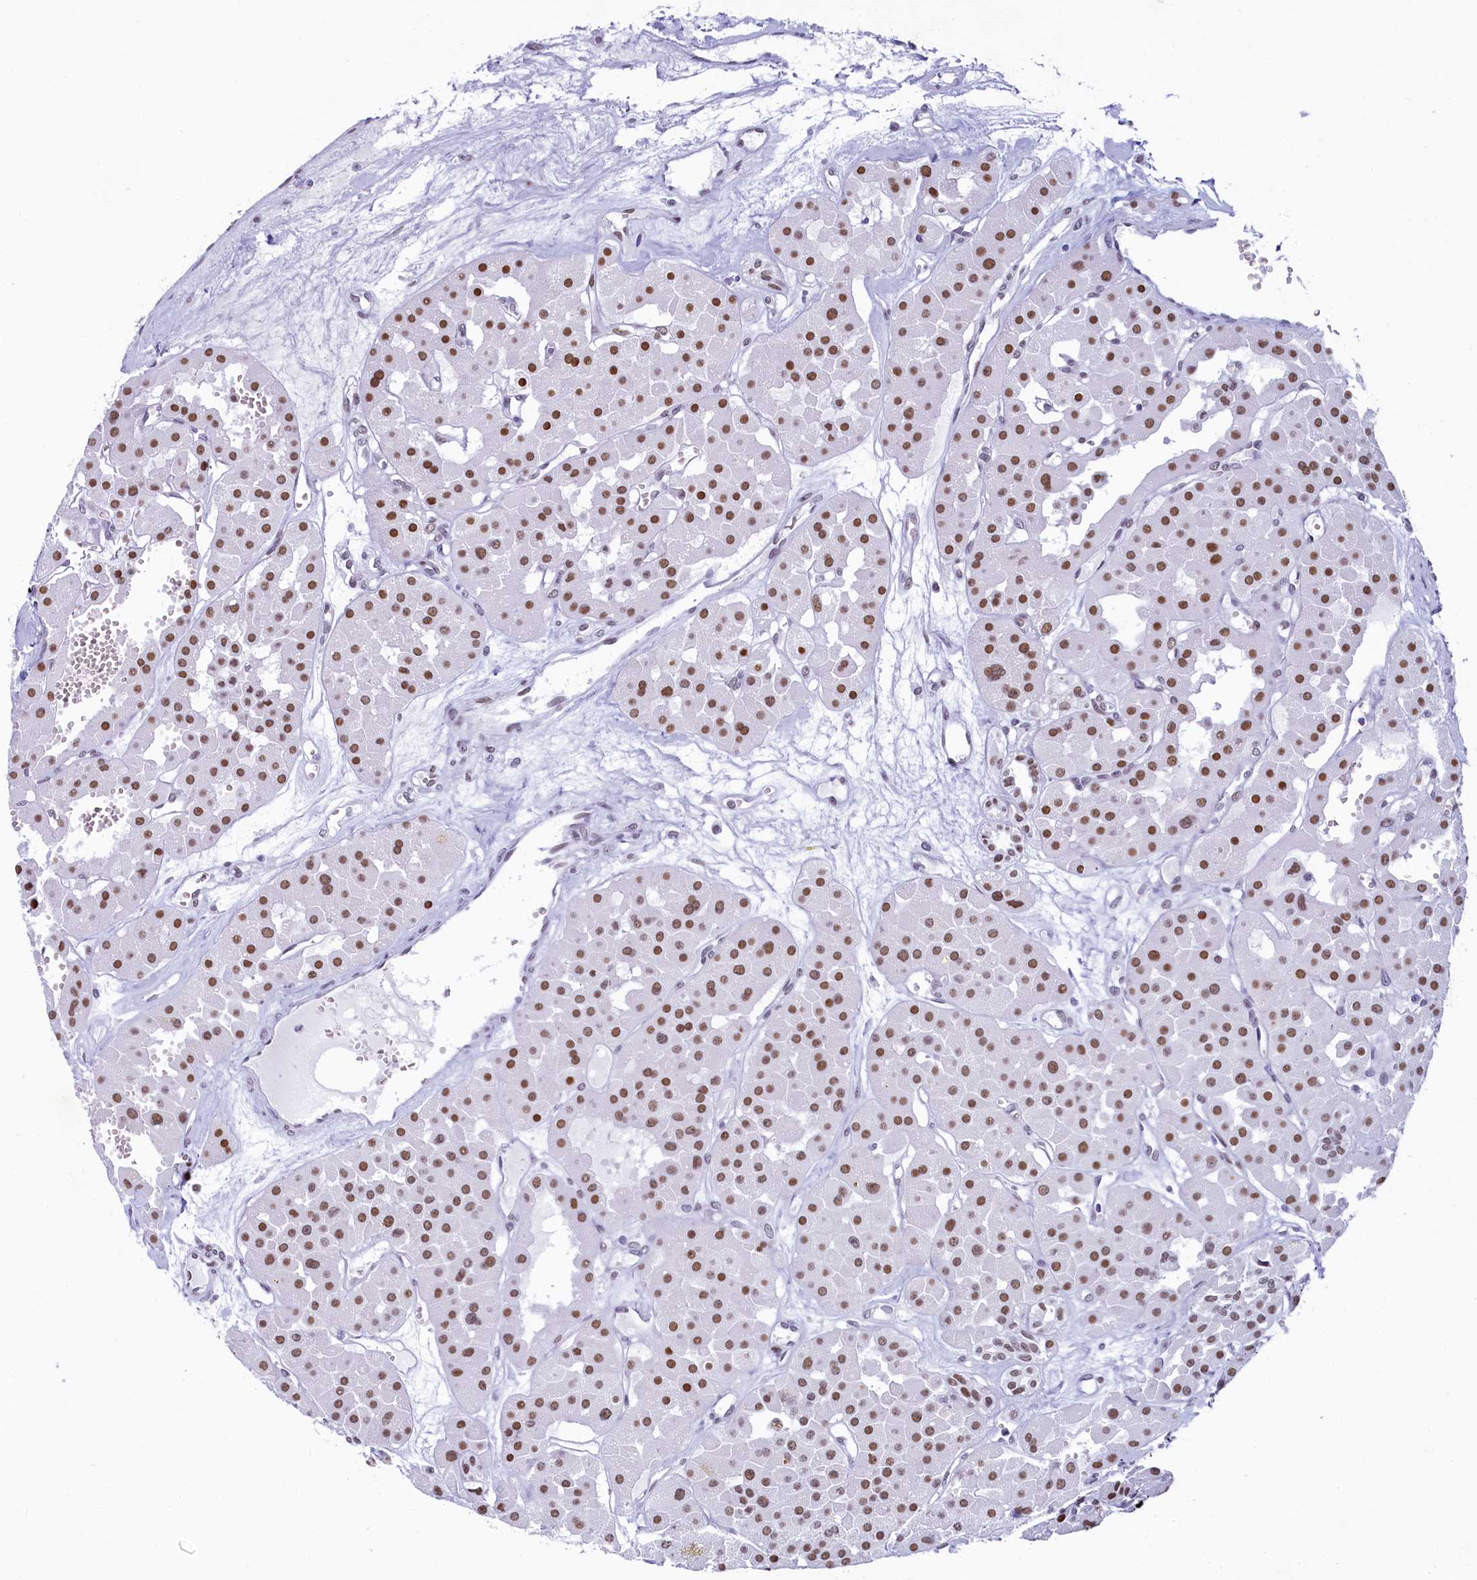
{"staining": {"intensity": "moderate", "quantity": ">75%", "location": "nuclear"}, "tissue": "renal cancer", "cell_type": "Tumor cells", "image_type": "cancer", "snomed": [{"axis": "morphology", "description": "Carcinoma, NOS"}, {"axis": "topography", "description": "Kidney"}], "caption": "Human renal carcinoma stained for a protein (brown) demonstrates moderate nuclear positive staining in about >75% of tumor cells.", "gene": "SUGP2", "patient": {"sex": "female", "age": 75}}